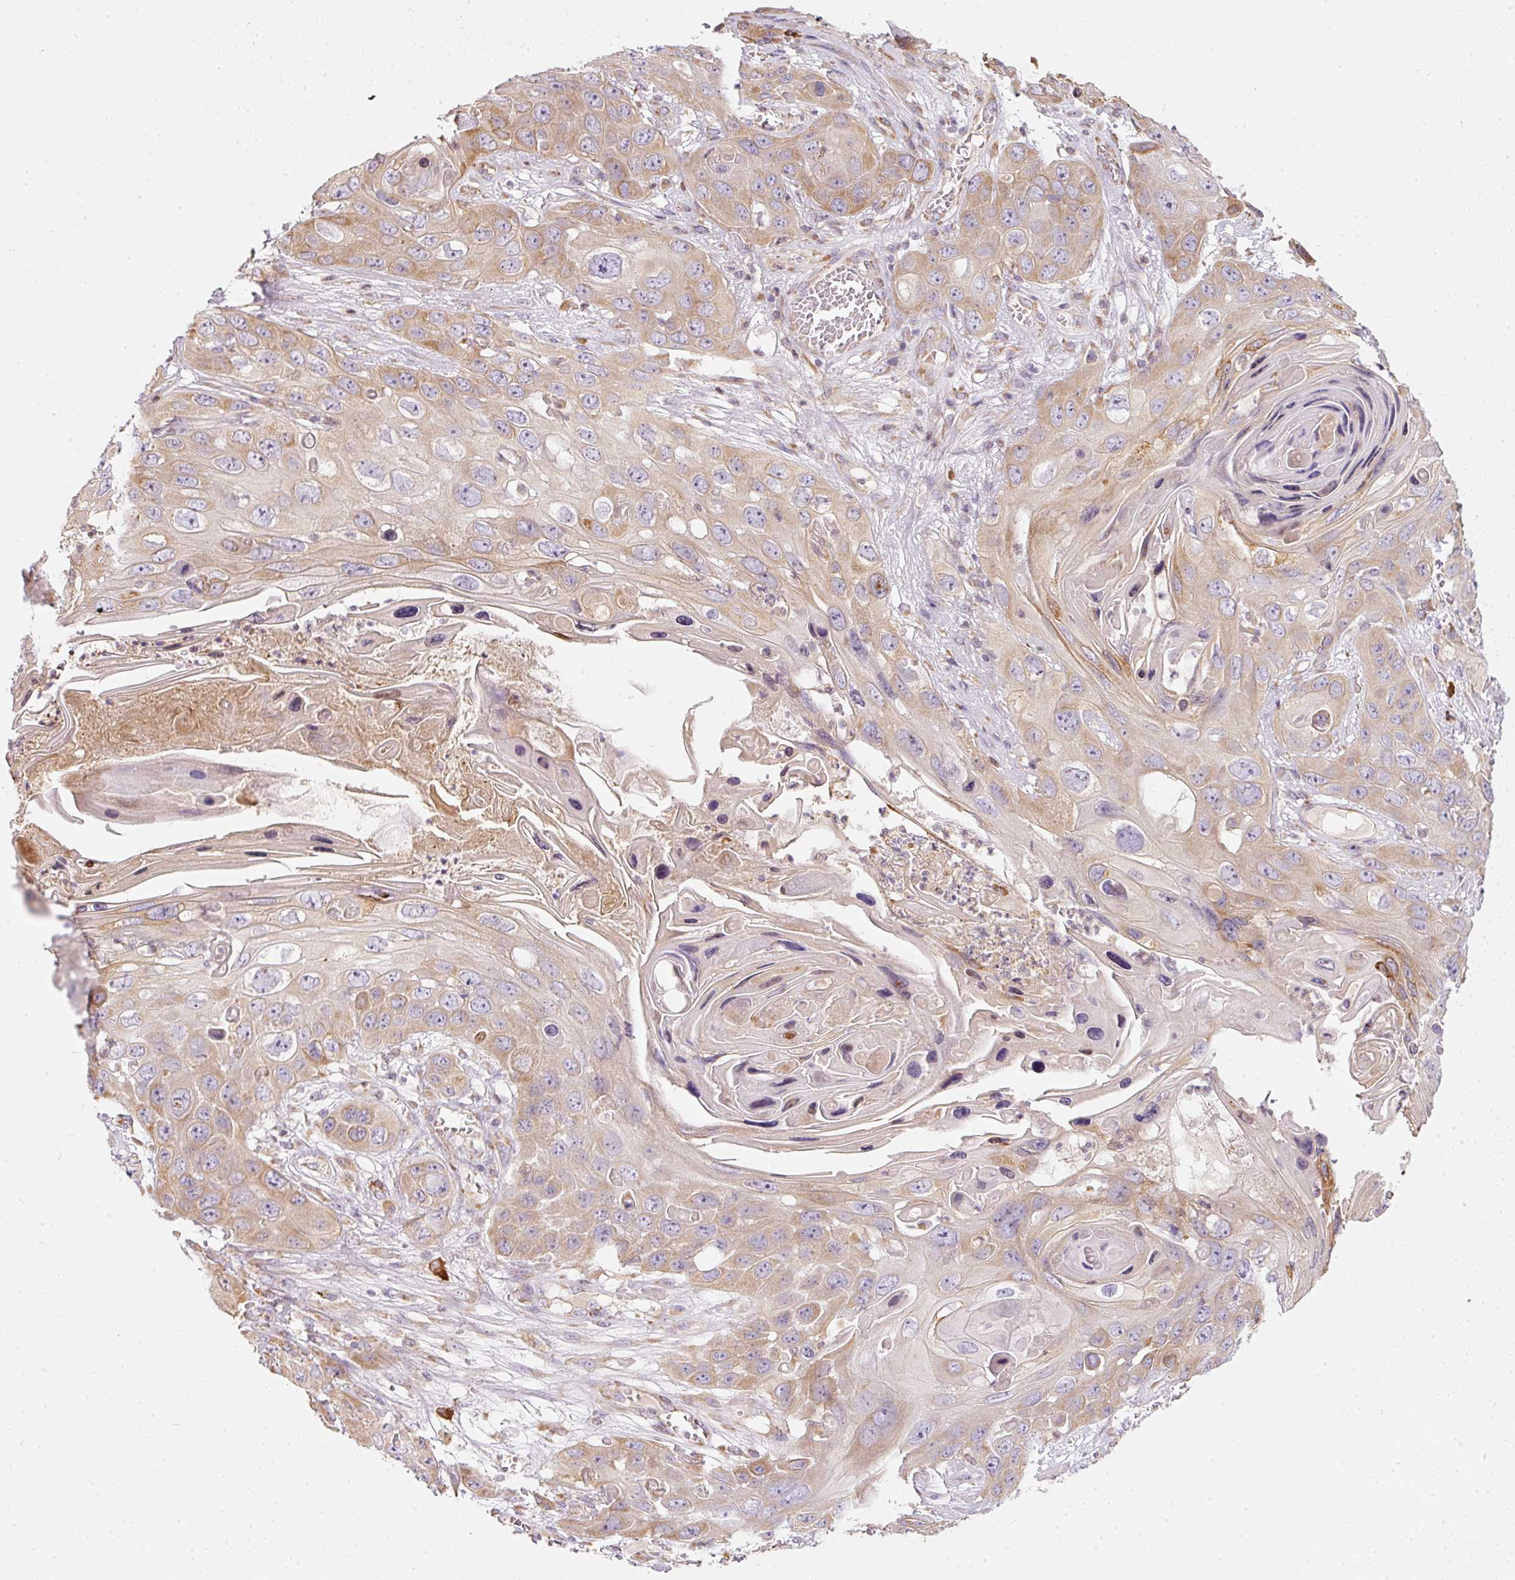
{"staining": {"intensity": "moderate", "quantity": ">75%", "location": "cytoplasmic/membranous"}, "tissue": "skin cancer", "cell_type": "Tumor cells", "image_type": "cancer", "snomed": [{"axis": "morphology", "description": "Squamous cell carcinoma, NOS"}, {"axis": "topography", "description": "Skin"}], "caption": "Human squamous cell carcinoma (skin) stained with a brown dye demonstrates moderate cytoplasmic/membranous positive expression in about >75% of tumor cells.", "gene": "MORN4", "patient": {"sex": "male", "age": 55}}